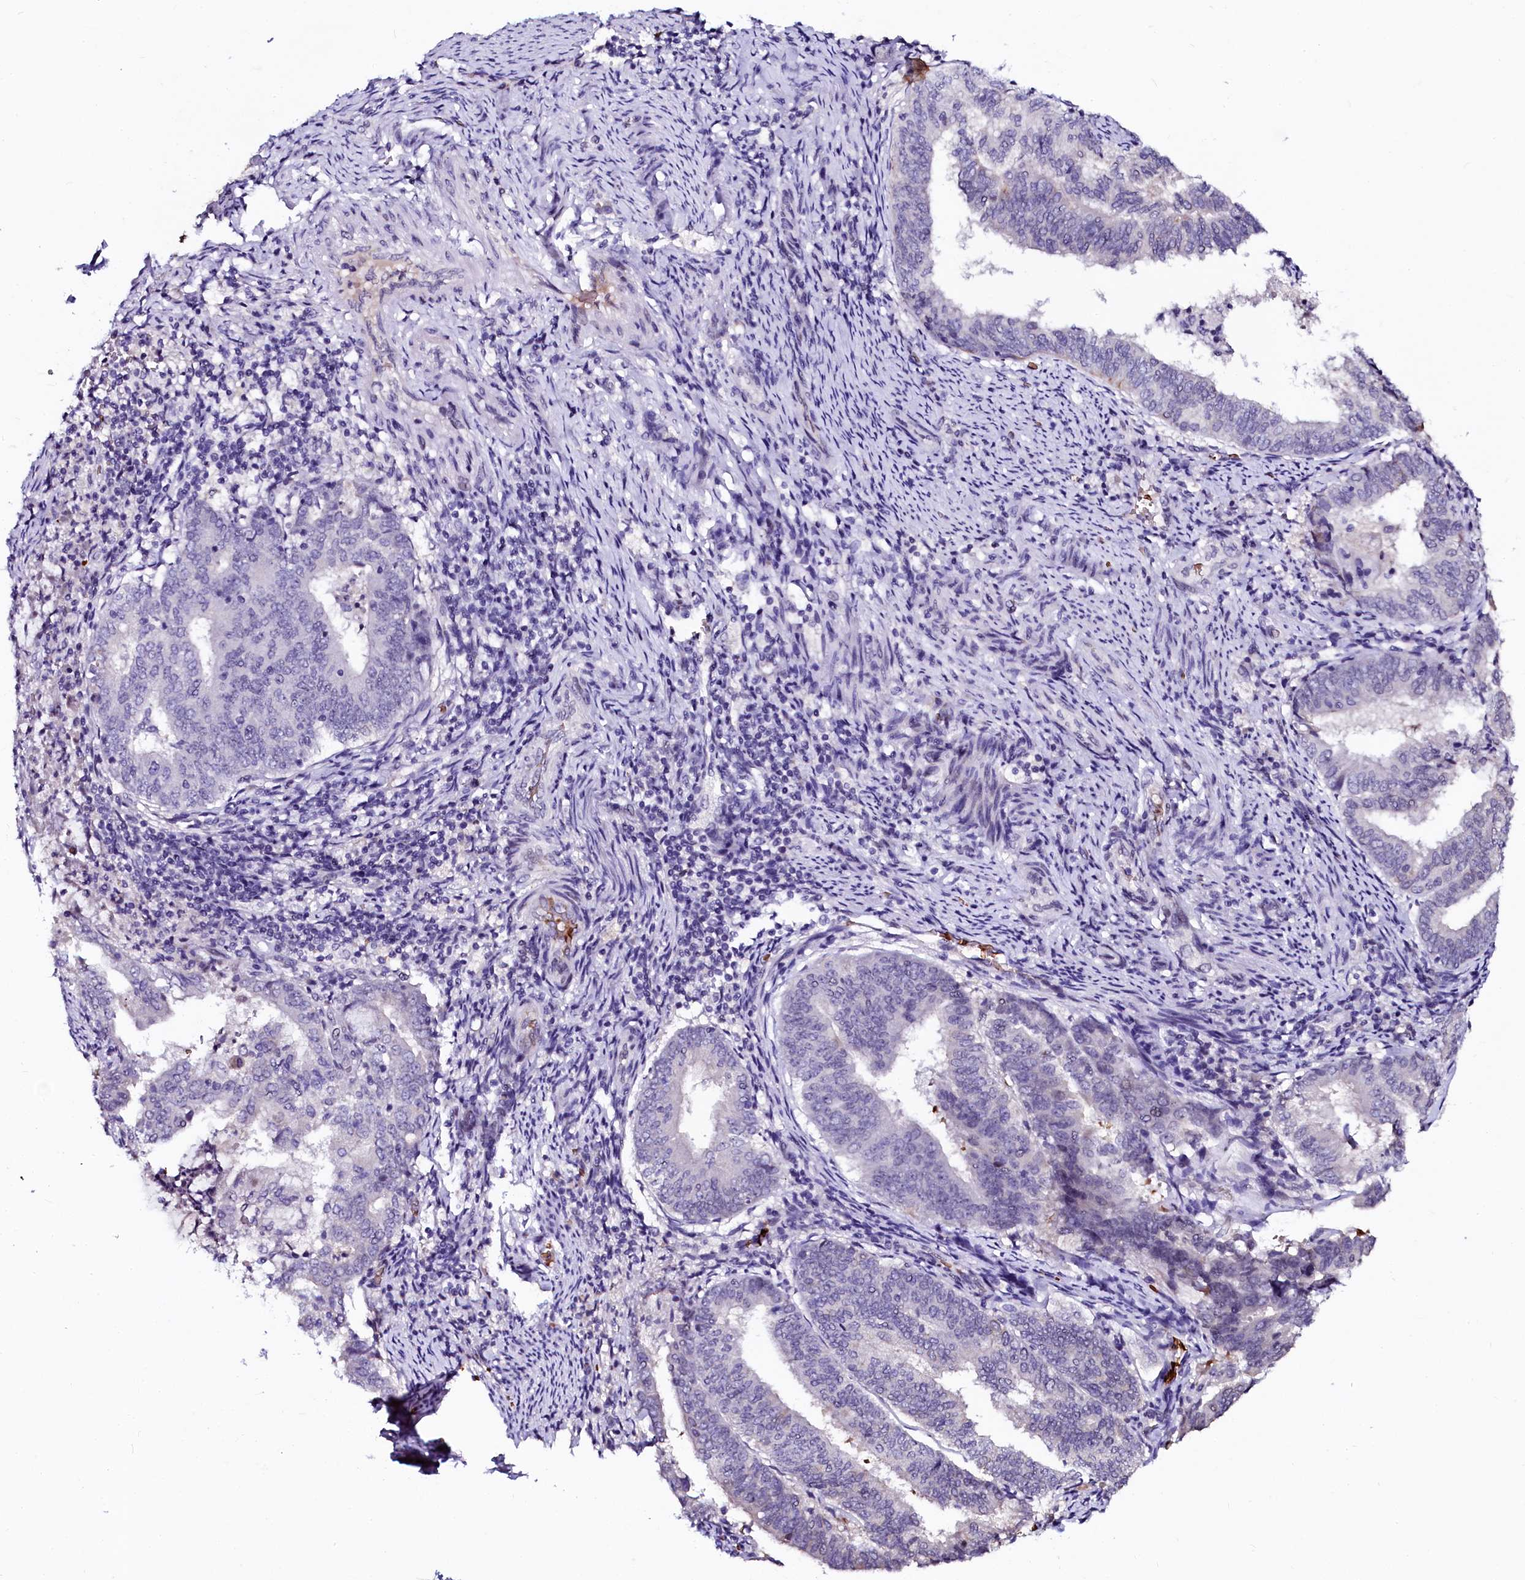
{"staining": {"intensity": "negative", "quantity": "none", "location": "none"}, "tissue": "endometrial cancer", "cell_type": "Tumor cells", "image_type": "cancer", "snomed": [{"axis": "morphology", "description": "Adenocarcinoma, NOS"}, {"axis": "topography", "description": "Endometrium"}], "caption": "Tumor cells are negative for brown protein staining in adenocarcinoma (endometrial).", "gene": "CTDSPL2", "patient": {"sex": "female", "age": 80}}